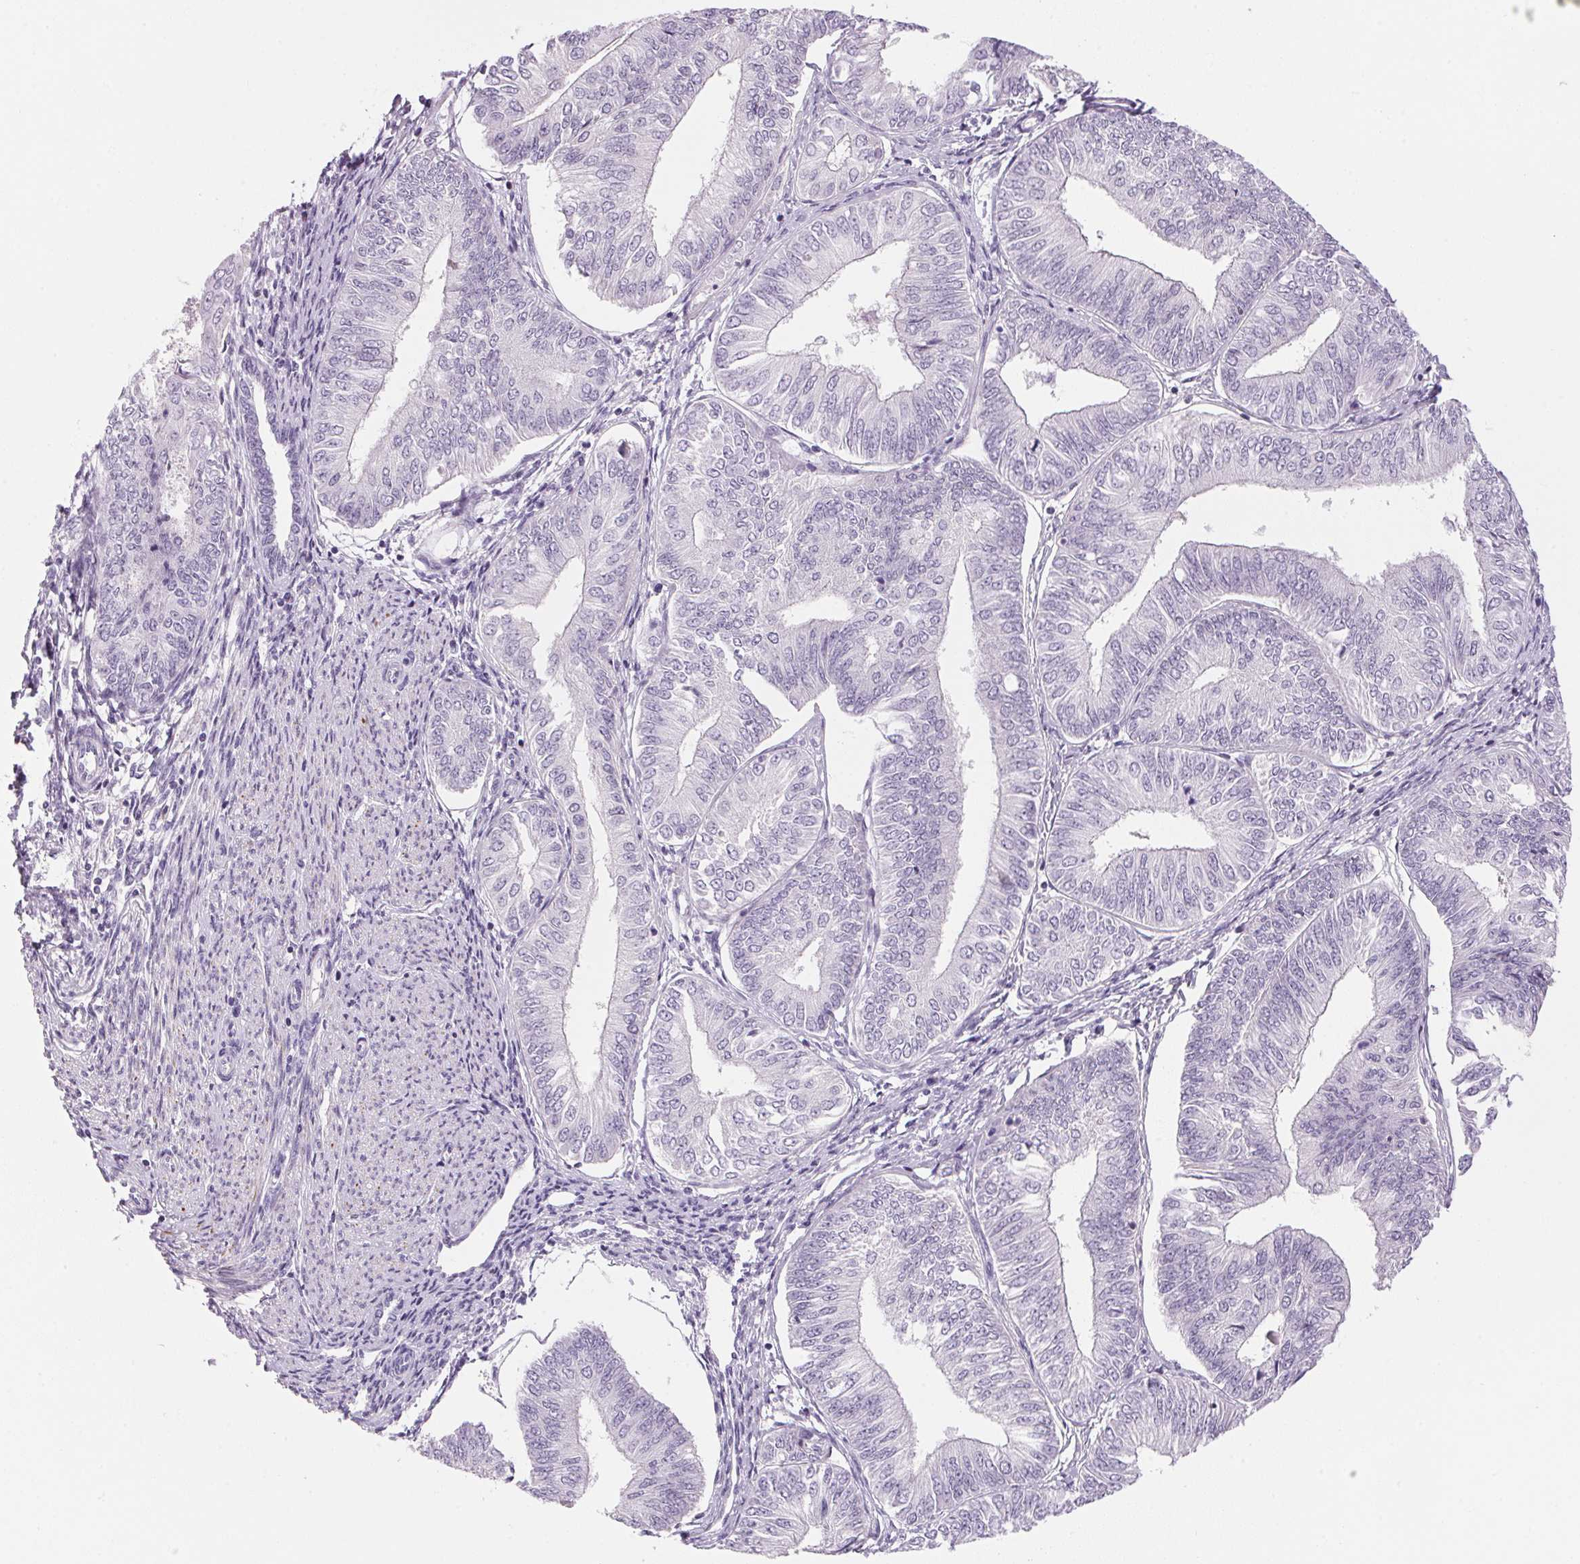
{"staining": {"intensity": "negative", "quantity": "none", "location": "none"}, "tissue": "endometrial cancer", "cell_type": "Tumor cells", "image_type": "cancer", "snomed": [{"axis": "morphology", "description": "Adenocarcinoma, NOS"}, {"axis": "topography", "description": "Endometrium"}], "caption": "This is an immunohistochemistry (IHC) photomicrograph of endometrial adenocarcinoma. There is no positivity in tumor cells.", "gene": "ECPAS", "patient": {"sex": "female", "age": 58}}